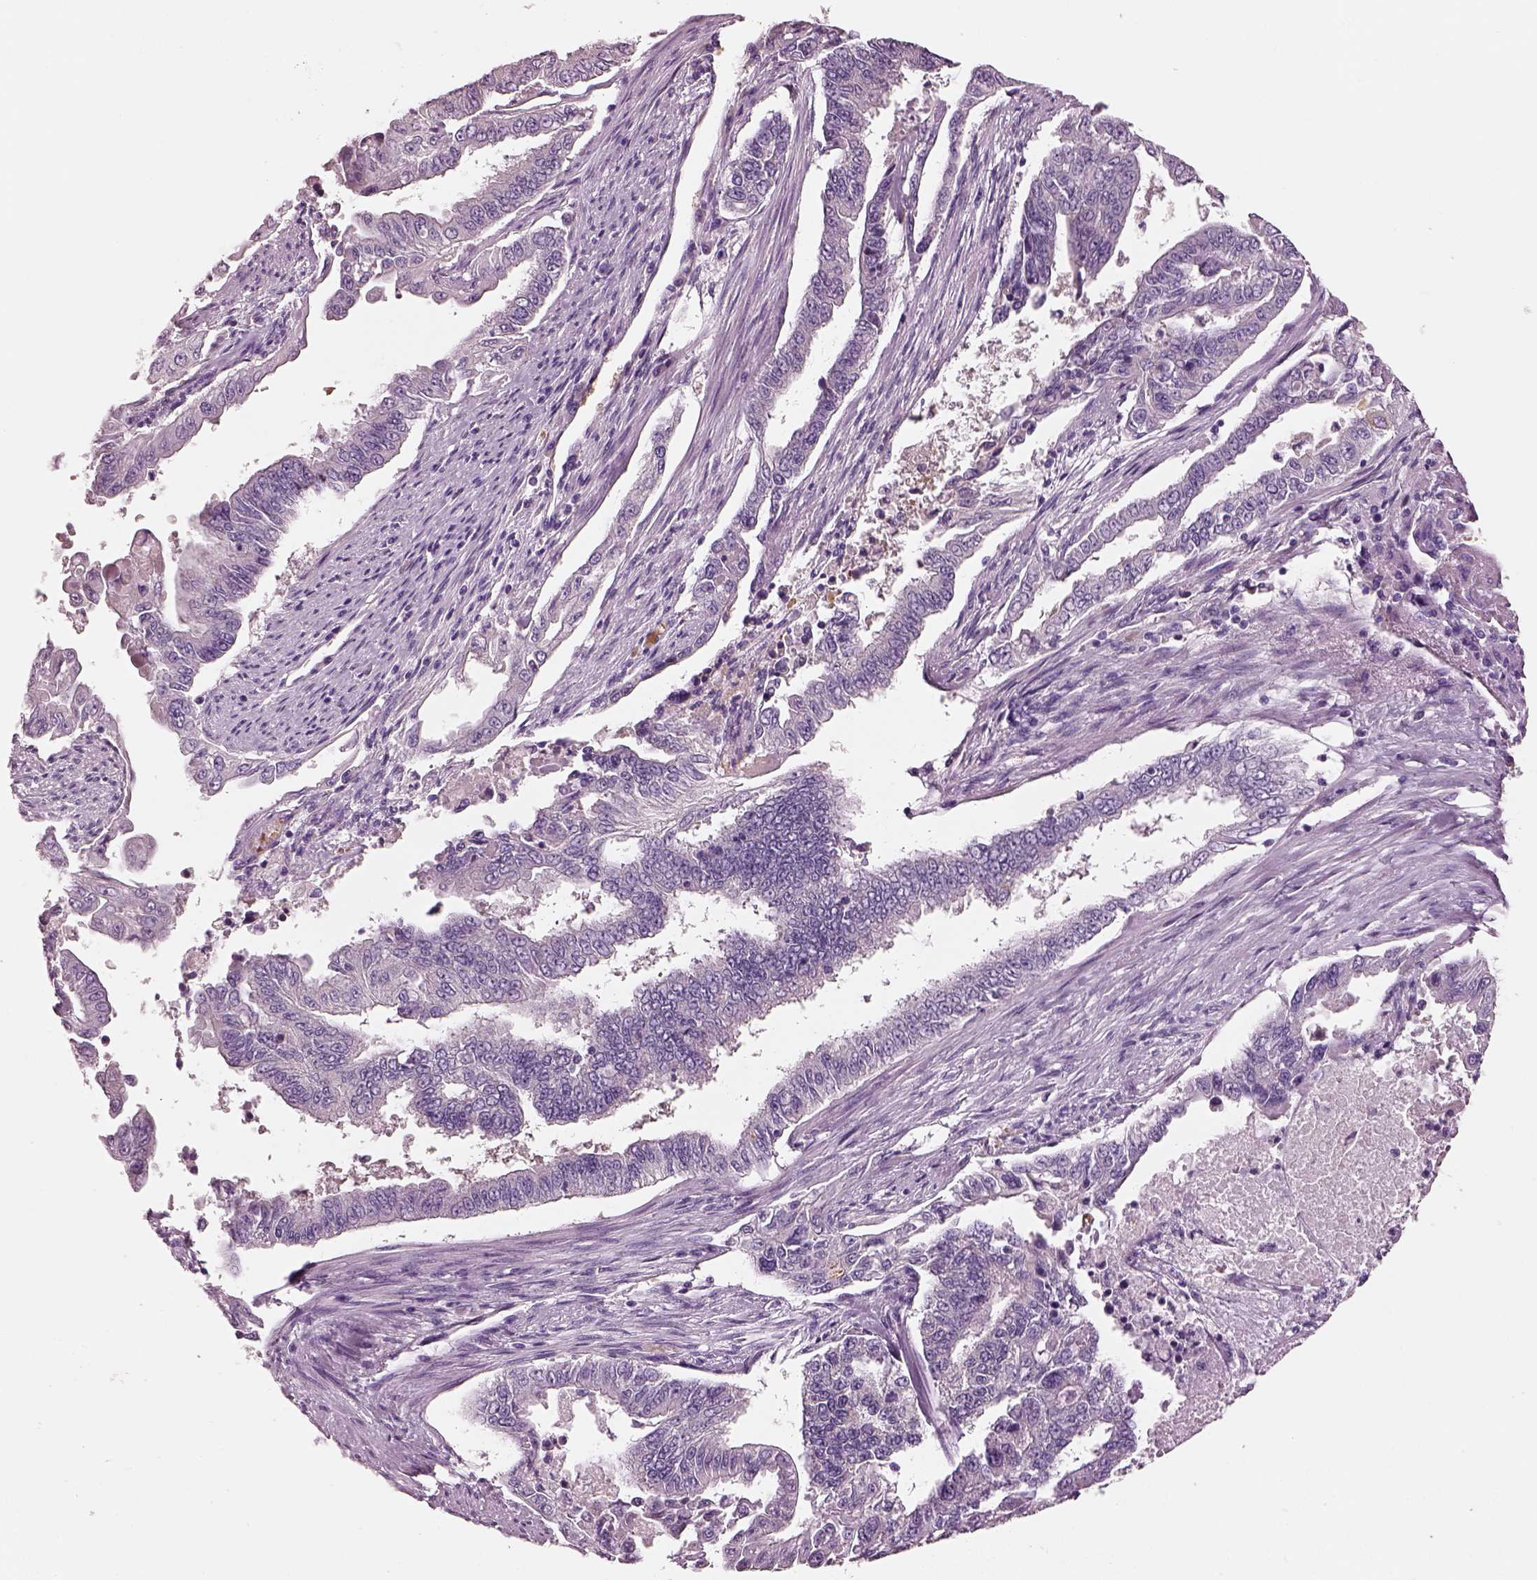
{"staining": {"intensity": "negative", "quantity": "none", "location": "none"}, "tissue": "endometrial cancer", "cell_type": "Tumor cells", "image_type": "cancer", "snomed": [{"axis": "morphology", "description": "Adenocarcinoma, NOS"}, {"axis": "topography", "description": "Uterus"}], "caption": "There is no significant staining in tumor cells of endometrial cancer. (Stains: DAB (3,3'-diaminobenzidine) IHC with hematoxylin counter stain, Microscopy: brightfield microscopy at high magnification).", "gene": "ELSPBP1", "patient": {"sex": "female", "age": 59}}